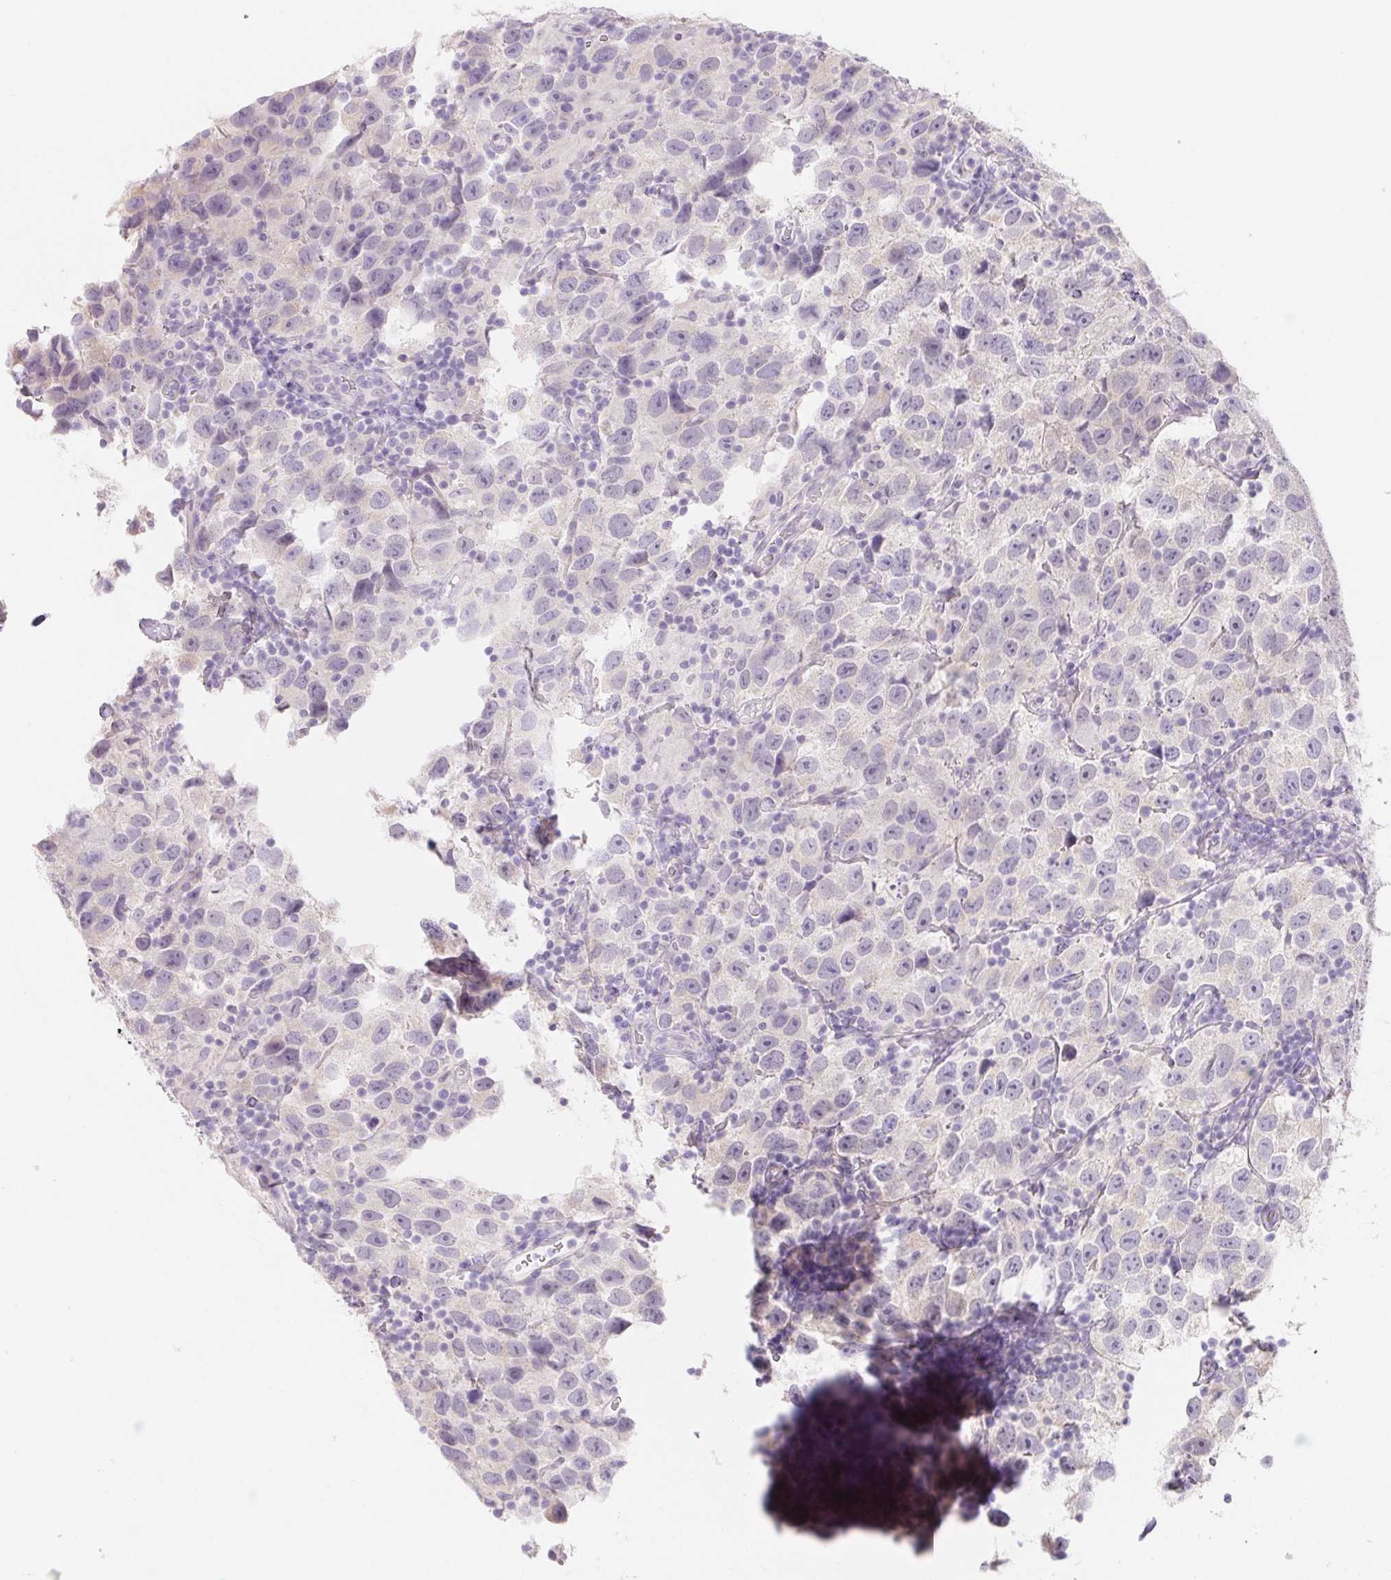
{"staining": {"intensity": "negative", "quantity": "none", "location": "none"}, "tissue": "testis cancer", "cell_type": "Tumor cells", "image_type": "cancer", "snomed": [{"axis": "morphology", "description": "Seminoma, NOS"}, {"axis": "topography", "description": "Testis"}], "caption": "Image shows no protein positivity in tumor cells of testis cancer tissue.", "gene": "CTNND2", "patient": {"sex": "male", "age": 26}}